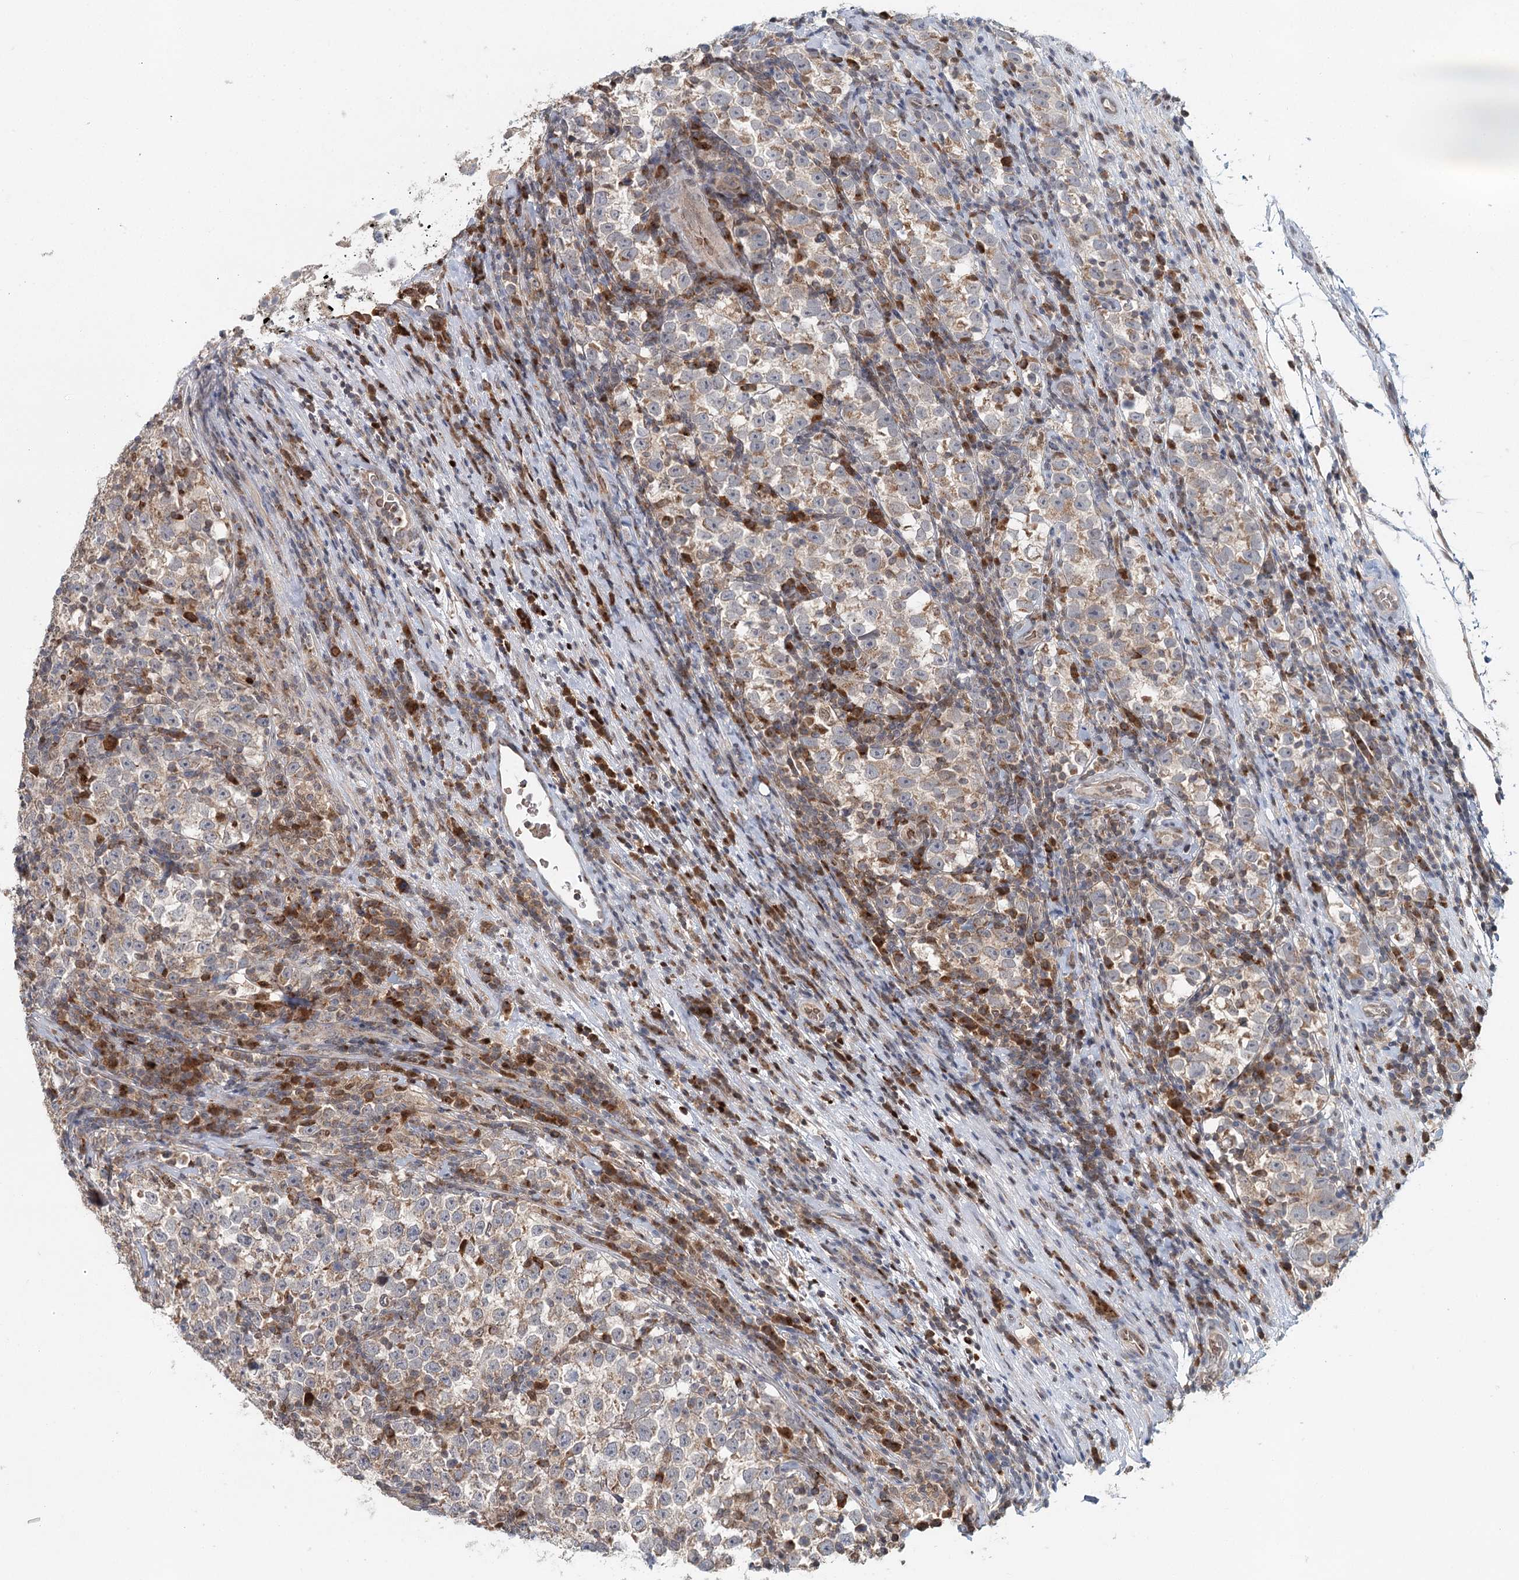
{"staining": {"intensity": "weak", "quantity": ">75%", "location": "cytoplasmic/membranous"}, "tissue": "testis cancer", "cell_type": "Tumor cells", "image_type": "cancer", "snomed": [{"axis": "morphology", "description": "Normal tissue, NOS"}, {"axis": "morphology", "description": "Seminoma, NOS"}, {"axis": "topography", "description": "Testis"}], "caption": "High-magnification brightfield microscopy of seminoma (testis) stained with DAB (brown) and counterstained with hematoxylin (blue). tumor cells exhibit weak cytoplasmic/membranous expression is appreciated in approximately>75% of cells.", "gene": "ADK", "patient": {"sex": "male", "age": 43}}